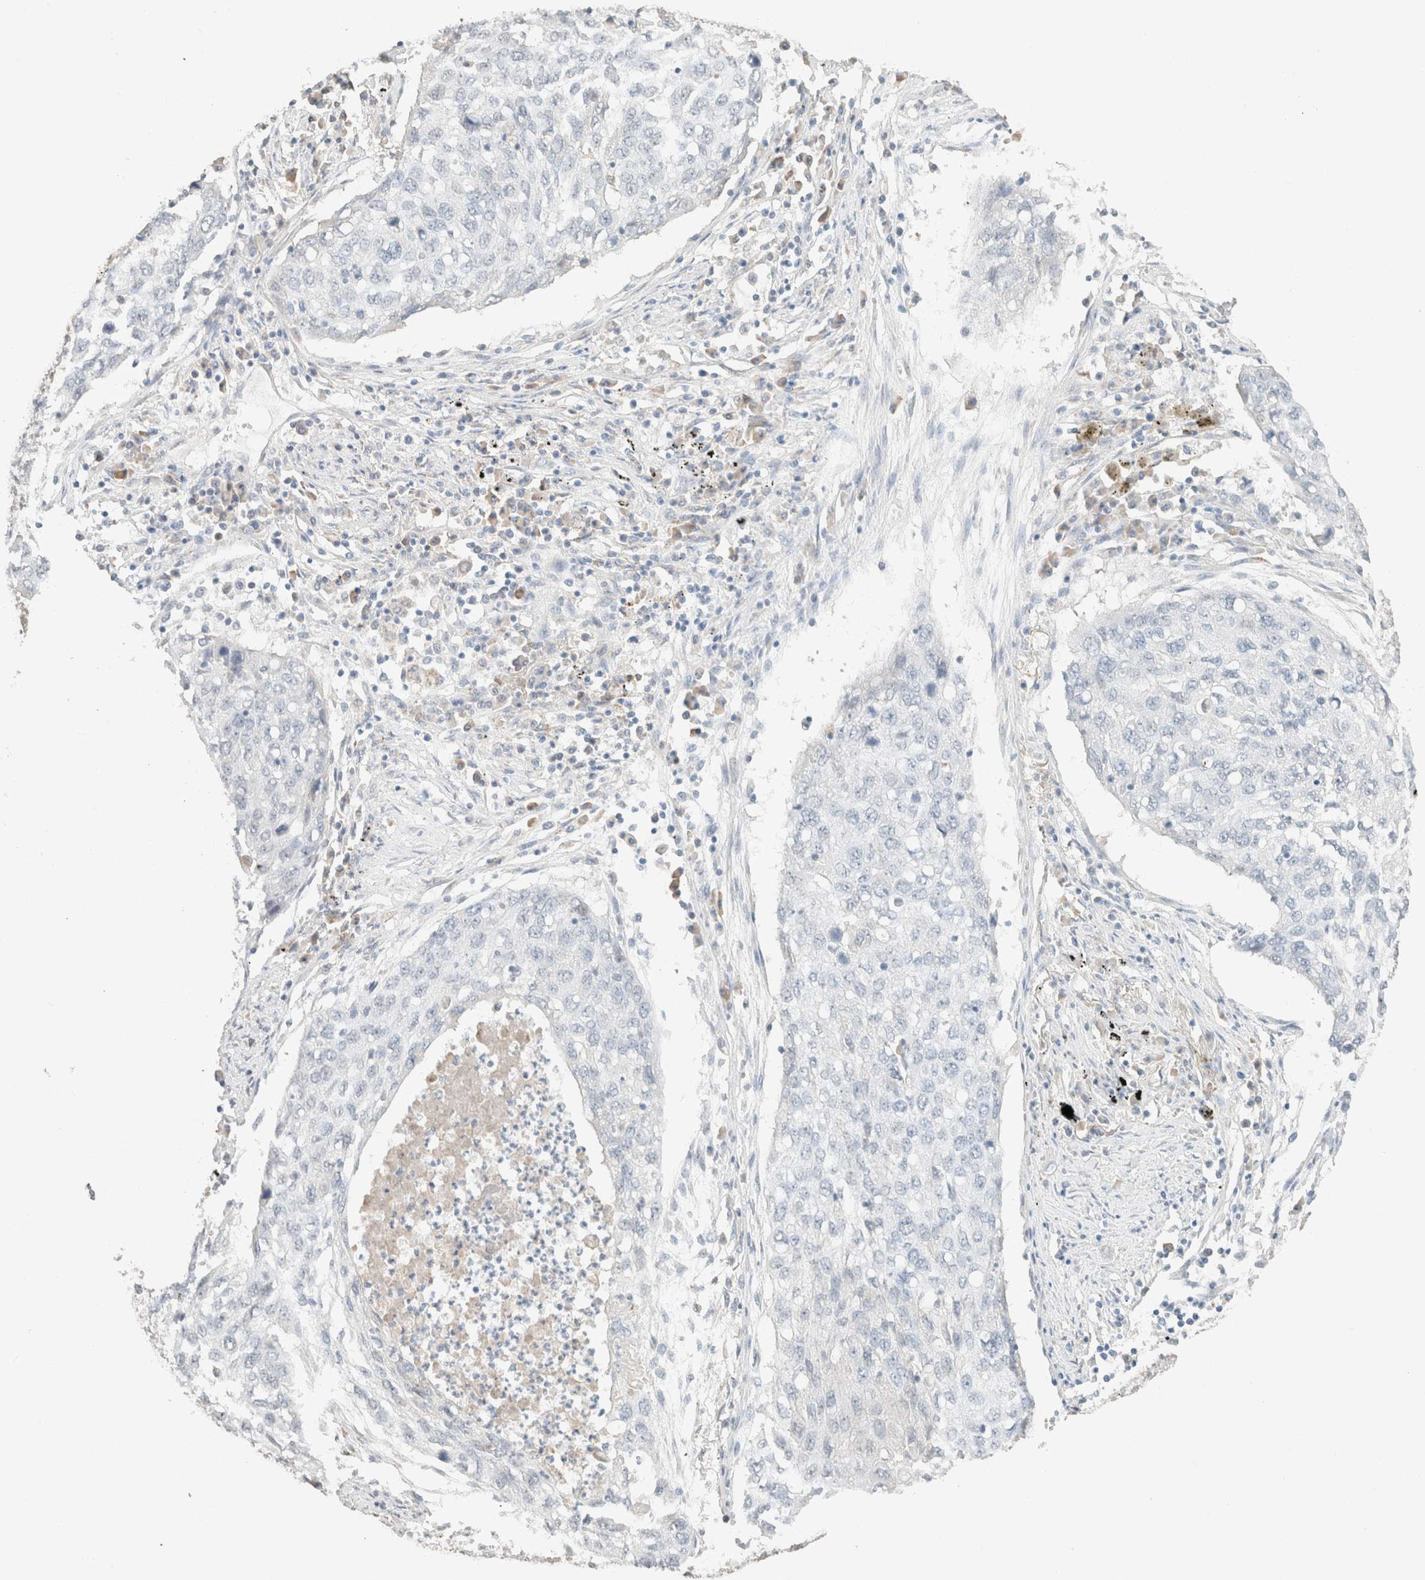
{"staining": {"intensity": "negative", "quantity": "none", "location": "none"}, "tissue": "lung cancer", "cell_type": "Tumor cells", "image_type": "cancer", "snomed": [{"axis": "morphology", "description": "Squamous cell carcinoma, NOS"}, {"axis": "topography", "description": "Lung"}], "caption": "Lung cancer was stained to show a protein in brown. There is no significant expression in tumor cells.", "gene": "CPA1", "patient": {"sex": "female", "age": 63}}